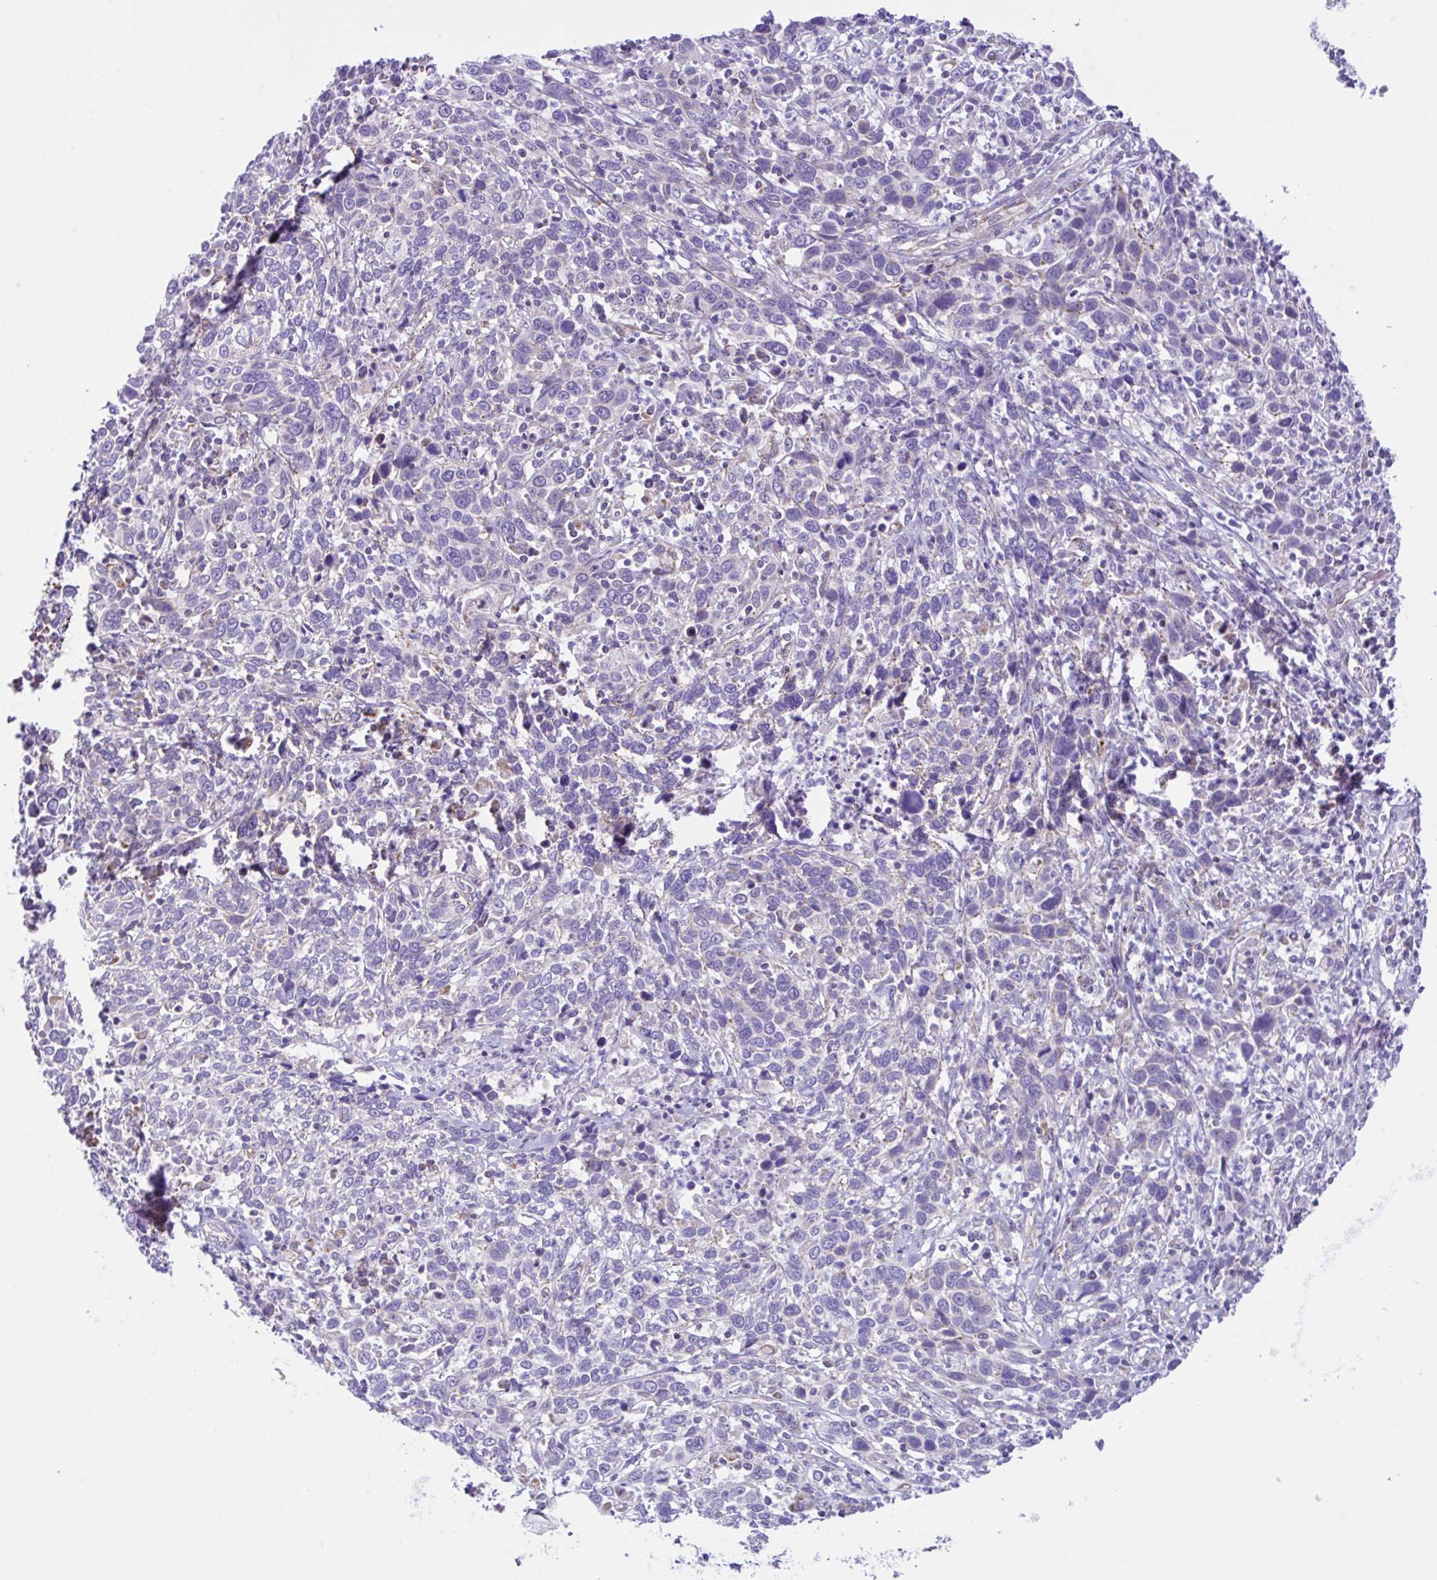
{"staining": {"intensity": "negative", "quantity": "none", "location": "none"}, "tissue": "cervical cancer", "cell_type": "Tumor cells", "image_type": "cancer", "snomed": [{"axis": "morphology", "description": "Squamous cell carcinoma, NOS"}, {"axis": "topography", "description": "Cervix"}], "caption": "This photomicrograph is of cervical squamous cell carcinoma stained with IHC to label a protein in brown with the nuclei are counter-stained blue. There is no expression in tumor cells.", "gene": "NDUFS2", "patient": {"sex": "female", "age": 46}}